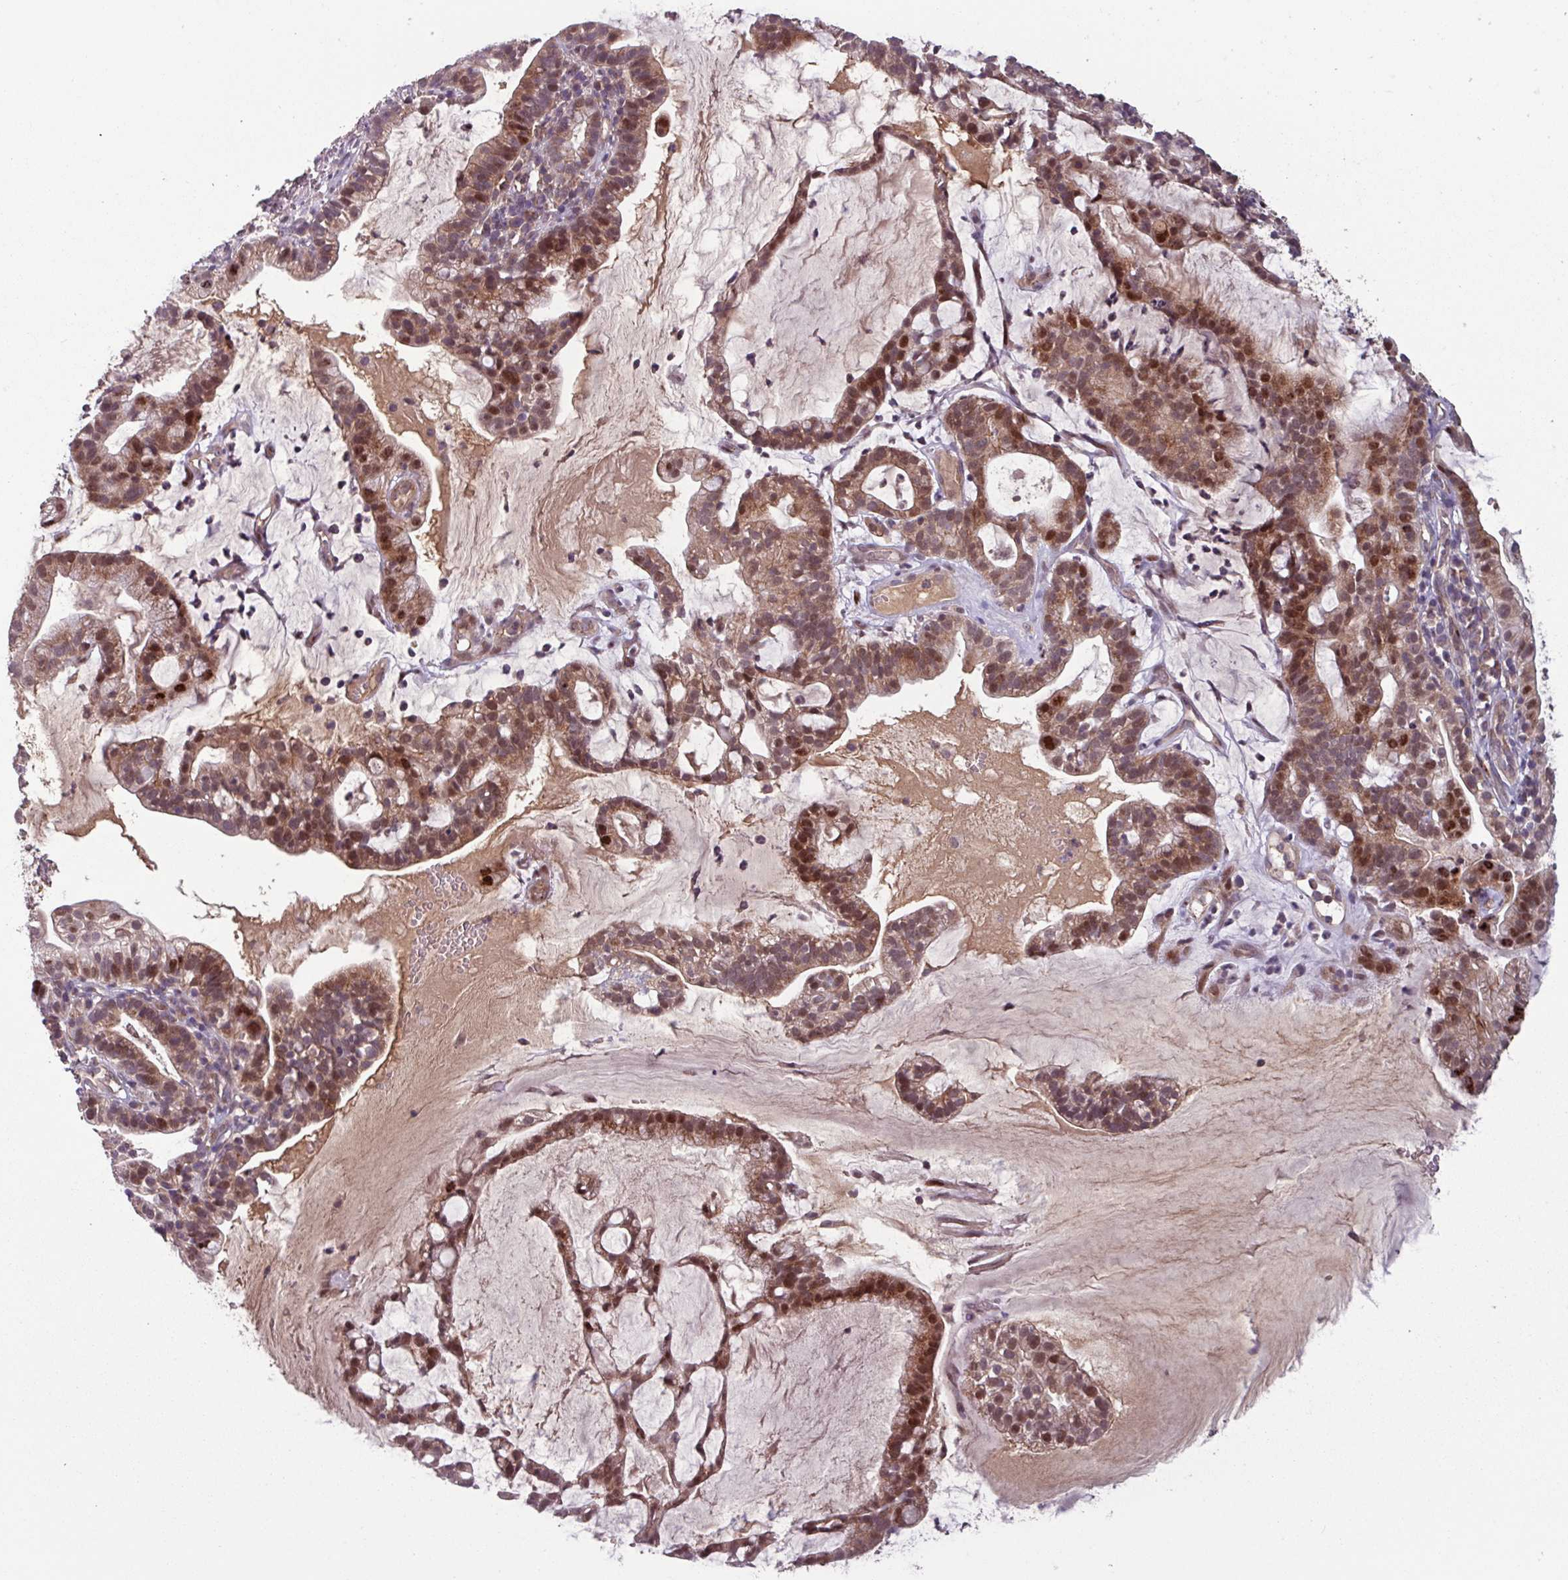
{"staining": {"intensity": "strong", "quantity": ">75%", "location": "nuclear"}, "tissue": "cervical cancer", "cell_type": "Tumor cells", "image_type": "cancer", "snomed": [{"axis": "morphology", "description": "Adenocarcinoma, NOS"}, {"axis": "topography", "description": "Cervix"}], "caption": "Immunohistochemical staining of human cervical adenocarcinoma displays strong nuclear protein positivity in about >75% of tumor cells.", "gene": "TMEM88", "patient": {"sex": "female", "age": 41}}